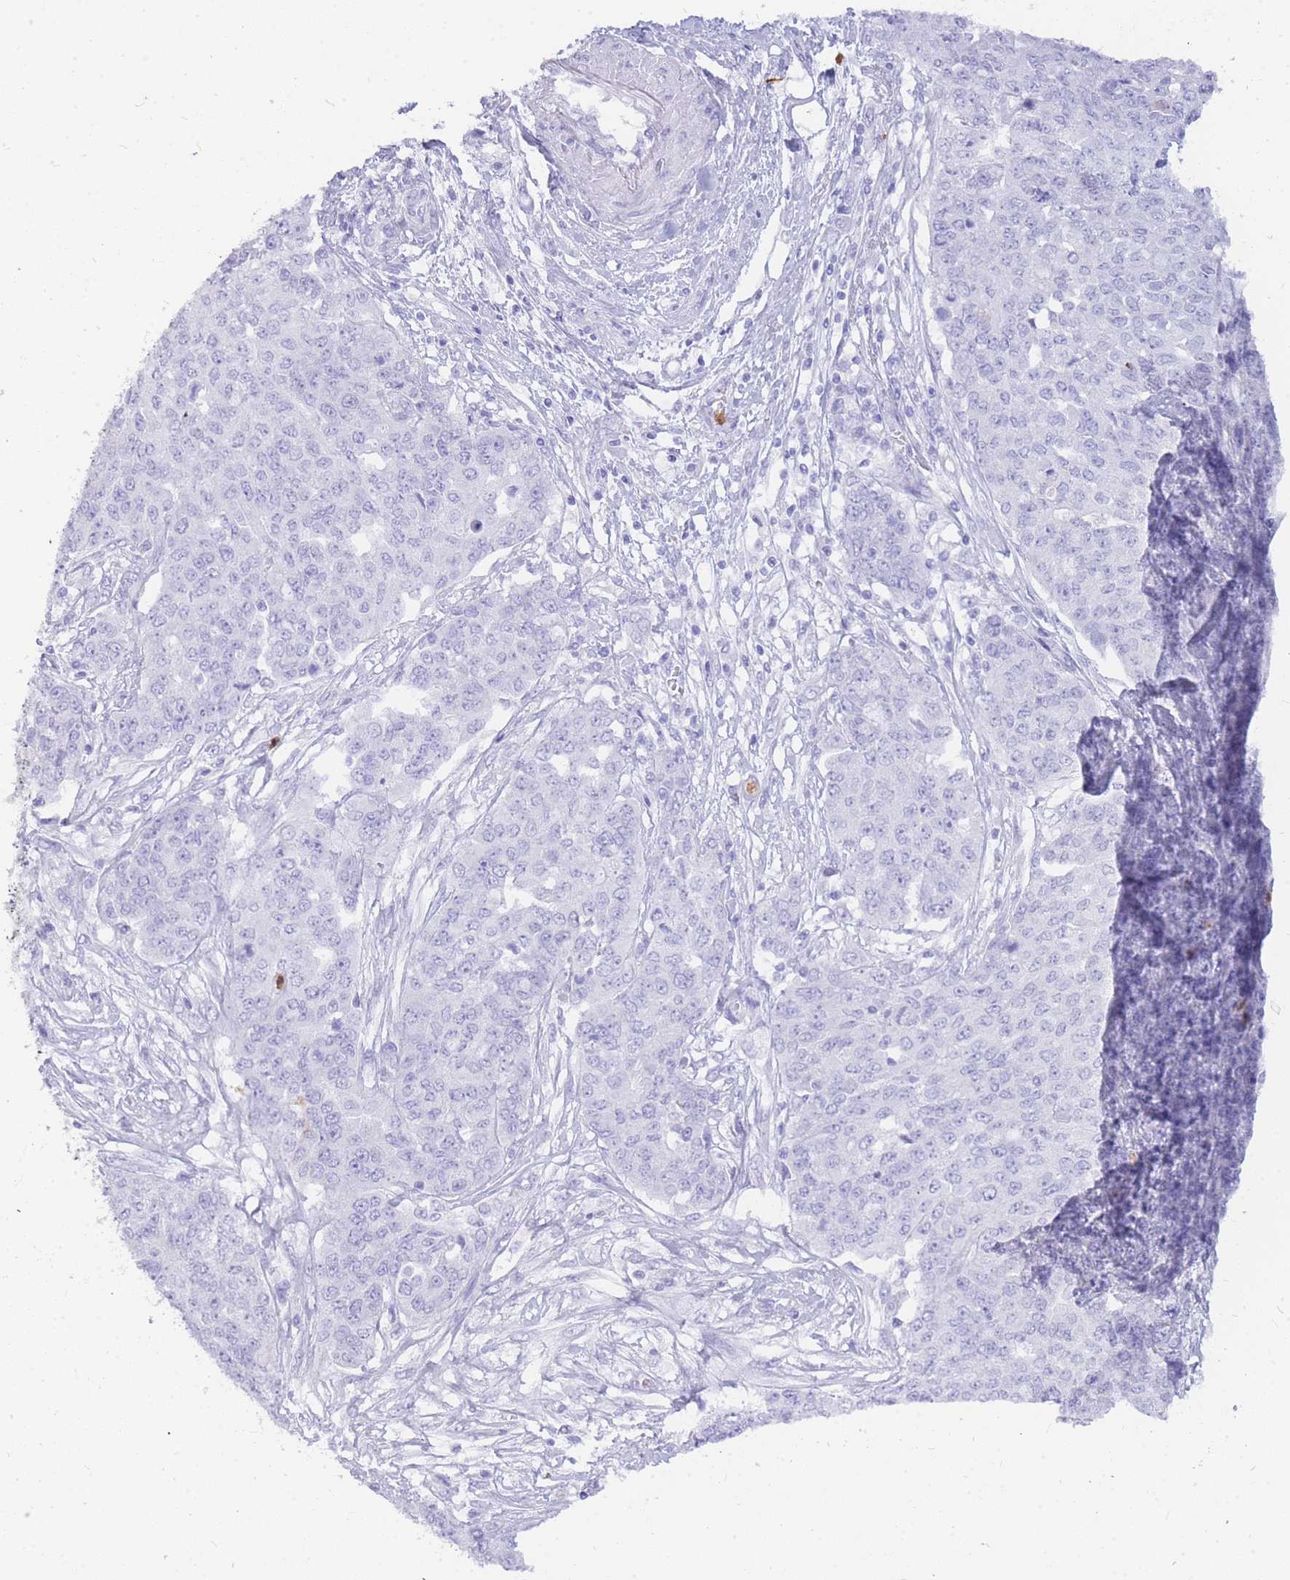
{"staining": {"intensity": "negative", "quantity": "none", "location": "none"}, "tissue": "ovarian cancer", "cell_type": "Tumor cells", "image_type": "cancer", "snomed": [{"axis": "morphology", "description": "Cystadenocarcinoma, serous, NOS"}, {"axis": "topography", "description": "Soft tissue"}, {"axis": "topography", "description": "Ovary"}], "caption": "This histopathology image is of serous cystadenocarcinoma (ovarian) stained with immunohistochemistry (IHC) to label a protein in brown with the nuclei are counter-stained blue. There is no staining in tumor cells.", "gene": "HERC1", "patient": {"sex": "female", "age": 57}}